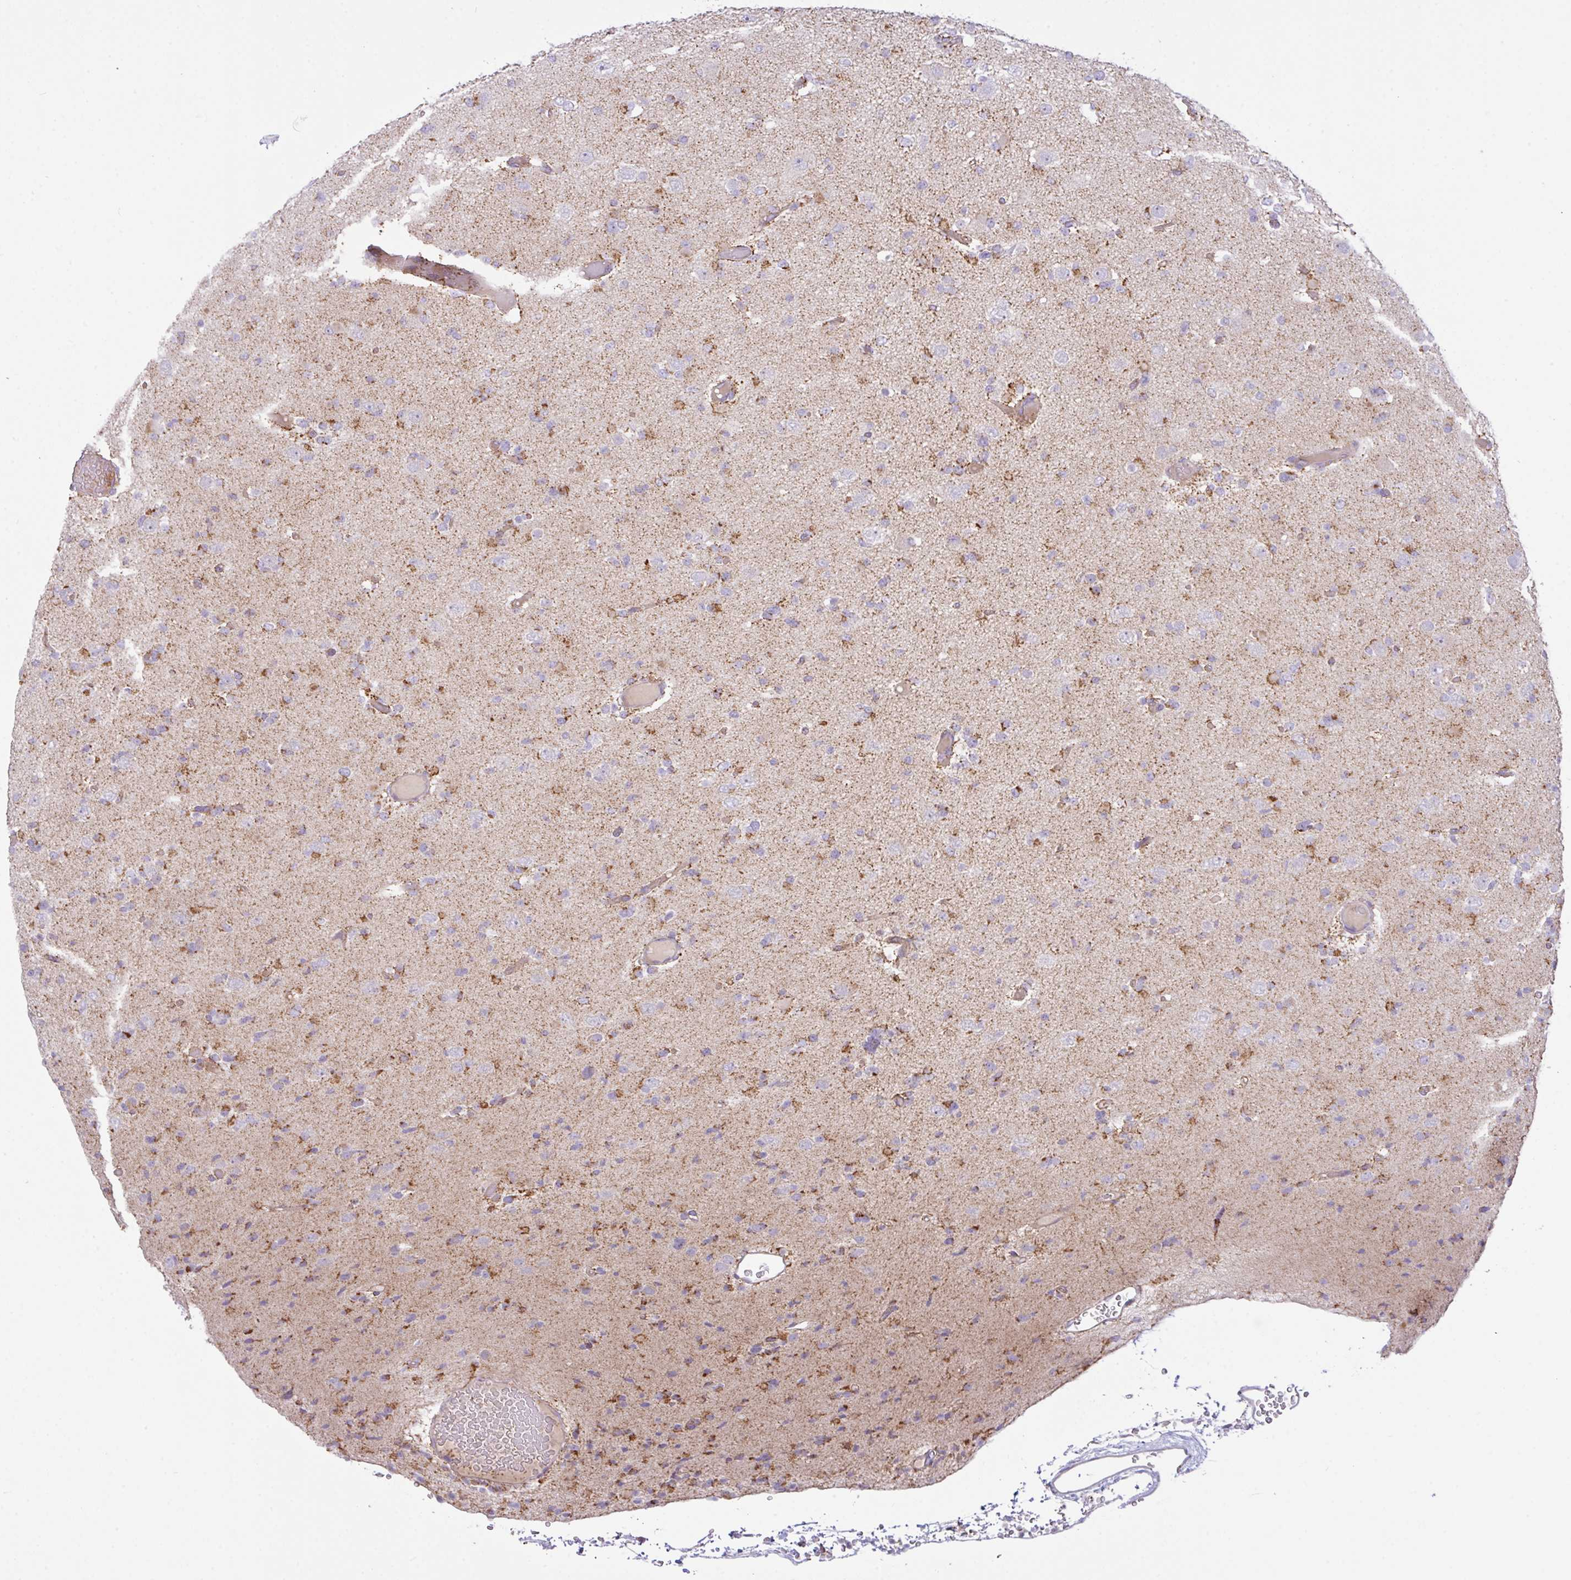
{"staining": {"intensity": "moderate", "quantity": "25%-75%", "location": "cytoplasmic/membranous"}, "tissue": "glioma", "cell_type": "Tumor cells", "image_type": "cancer", "snomed": [{"axis": "morphology", "description": "Glioma, malignant, Low grade"}, {"axis": "topography", "description": "Brain"}], "caption": "A micrograph of human glioma stained for a protein shows moderate cytoplasmic/membranous brown staining in tumor cells. (DAB = brown stain, brightfield microscopy at high magnification).", "gene": "CHDH", "patient": {"sex": "female", "age": 22}}